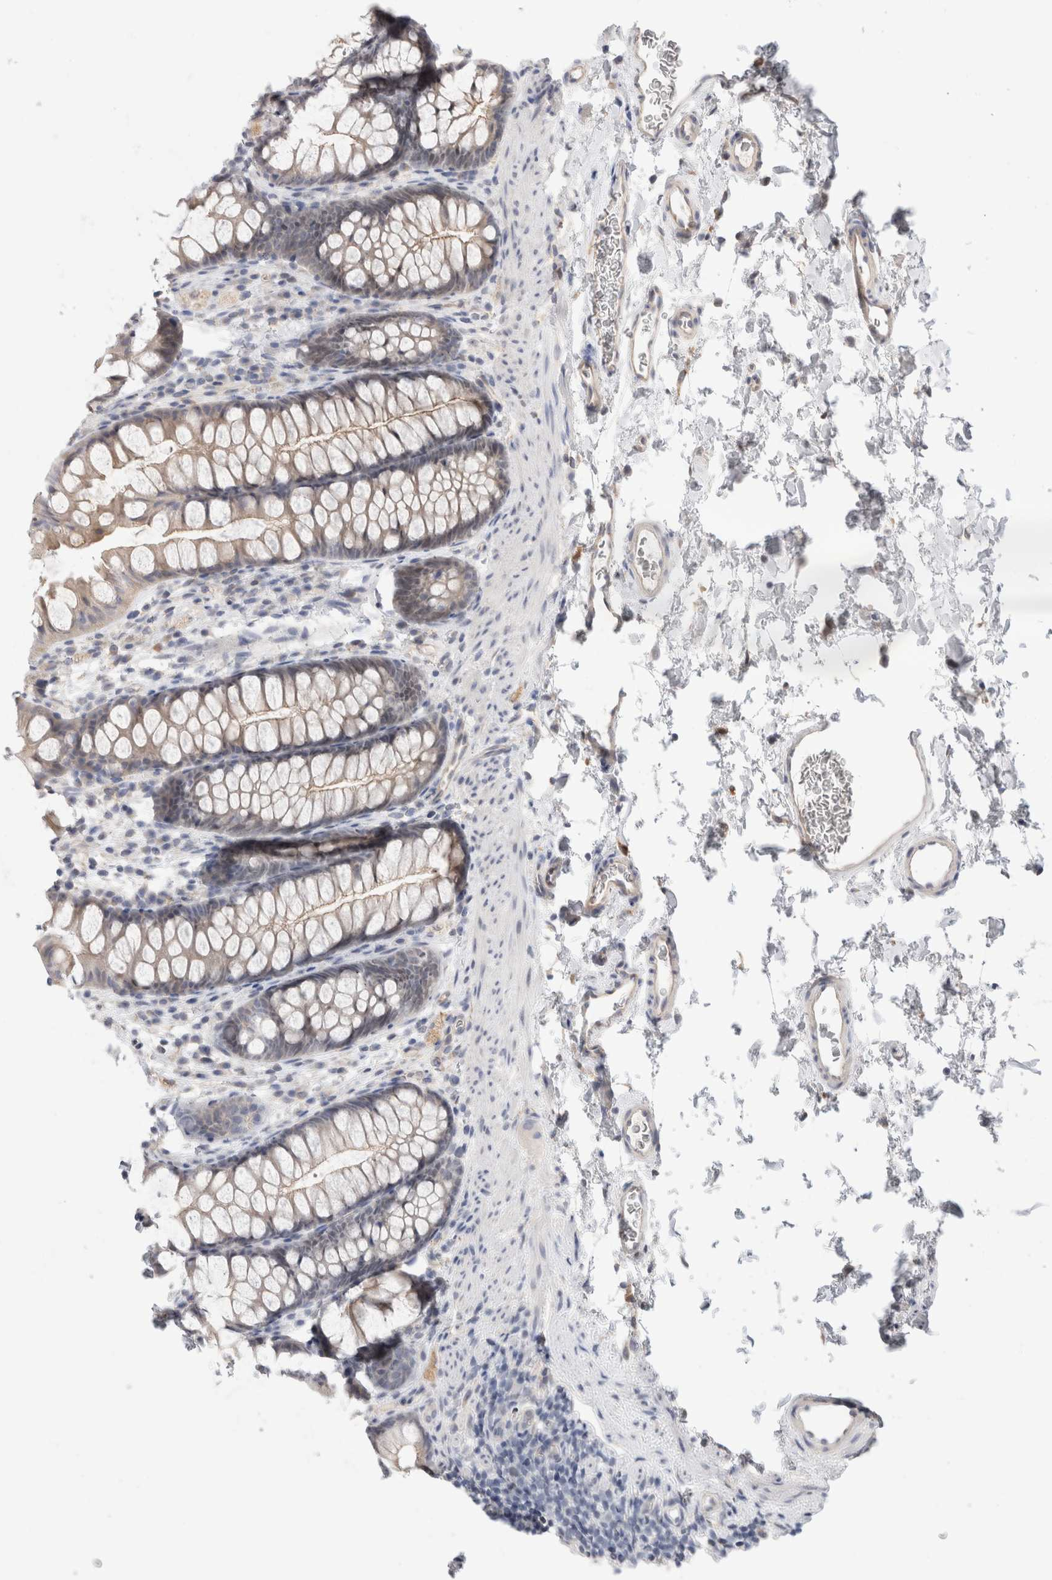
{"staining": {"intensity": "negative", "quantity": "none", "location": "none"}, "tissue": "colon", "cell_type": "Endothelial cells", "image_type": "normal", "snomed": [{"axis": "morphology", "description": "Normal tissue, NOS"}, {"axis": "topography", "description": "Colon"}], "caption": "Photomicrograph shows no significant protein staining in endothelial cells of normal colon. Nuclei are stained in blue.", "gene": "SYTL5", "patient": {"sex": "female", "age": 62}}